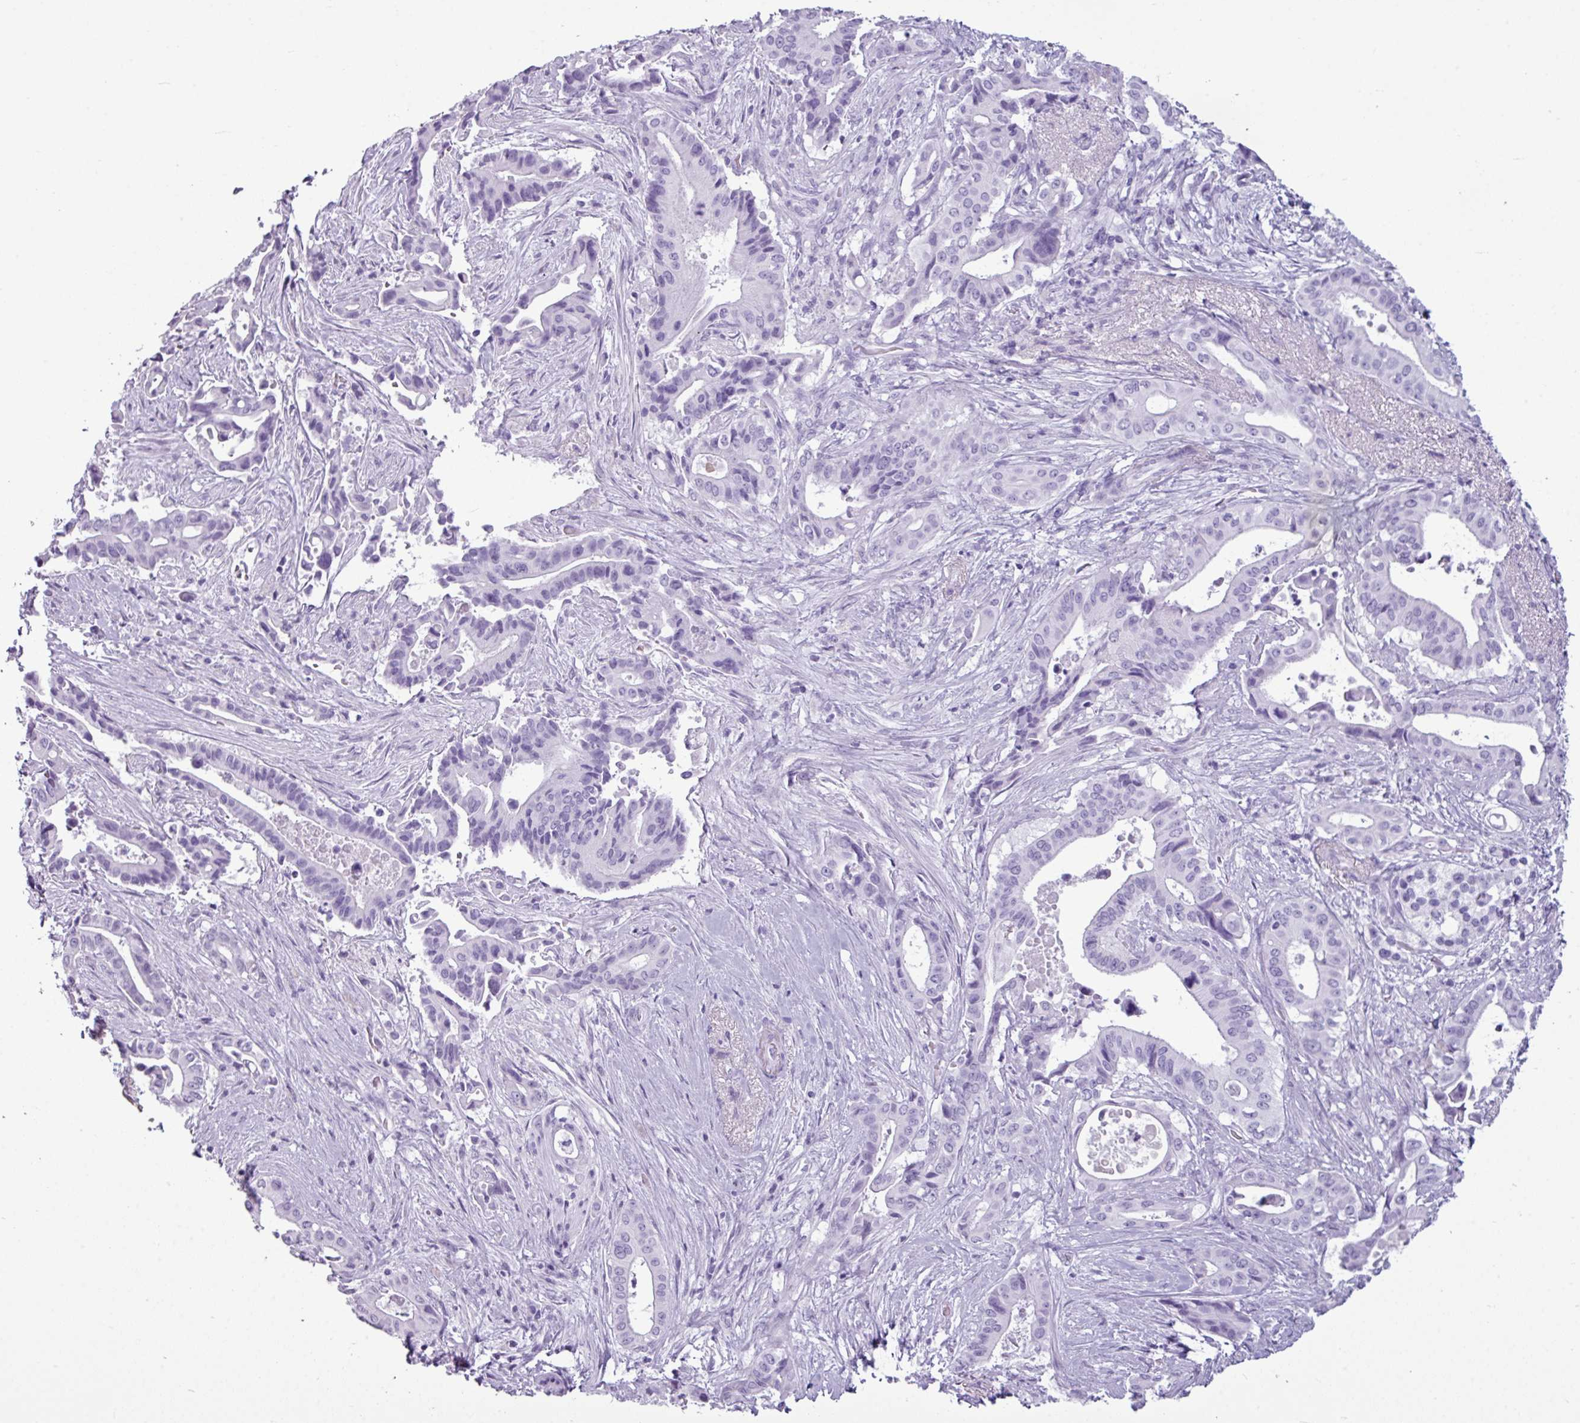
{"staining": {"intensity": "negative", "quantity": "none", "location": "none"}, "tissue": "pancreatic cancer", "cell_type": "Tumor cells", "image_type": "cancer", "snomed": [{"axis": "morphology", "description": "Adenocarcinoma, NOS"}, {"axis": "topography", "description": "Pancreas"}], "caption": "Immunohistochemistry histopathology image of neoplastic tissue: human pancreatic adenocarcinoma stained with DAB exhibits no significant protein expression in tumor cells.", "gene": "AMY1B", "patient": {"sex": "female", "age": 77}}